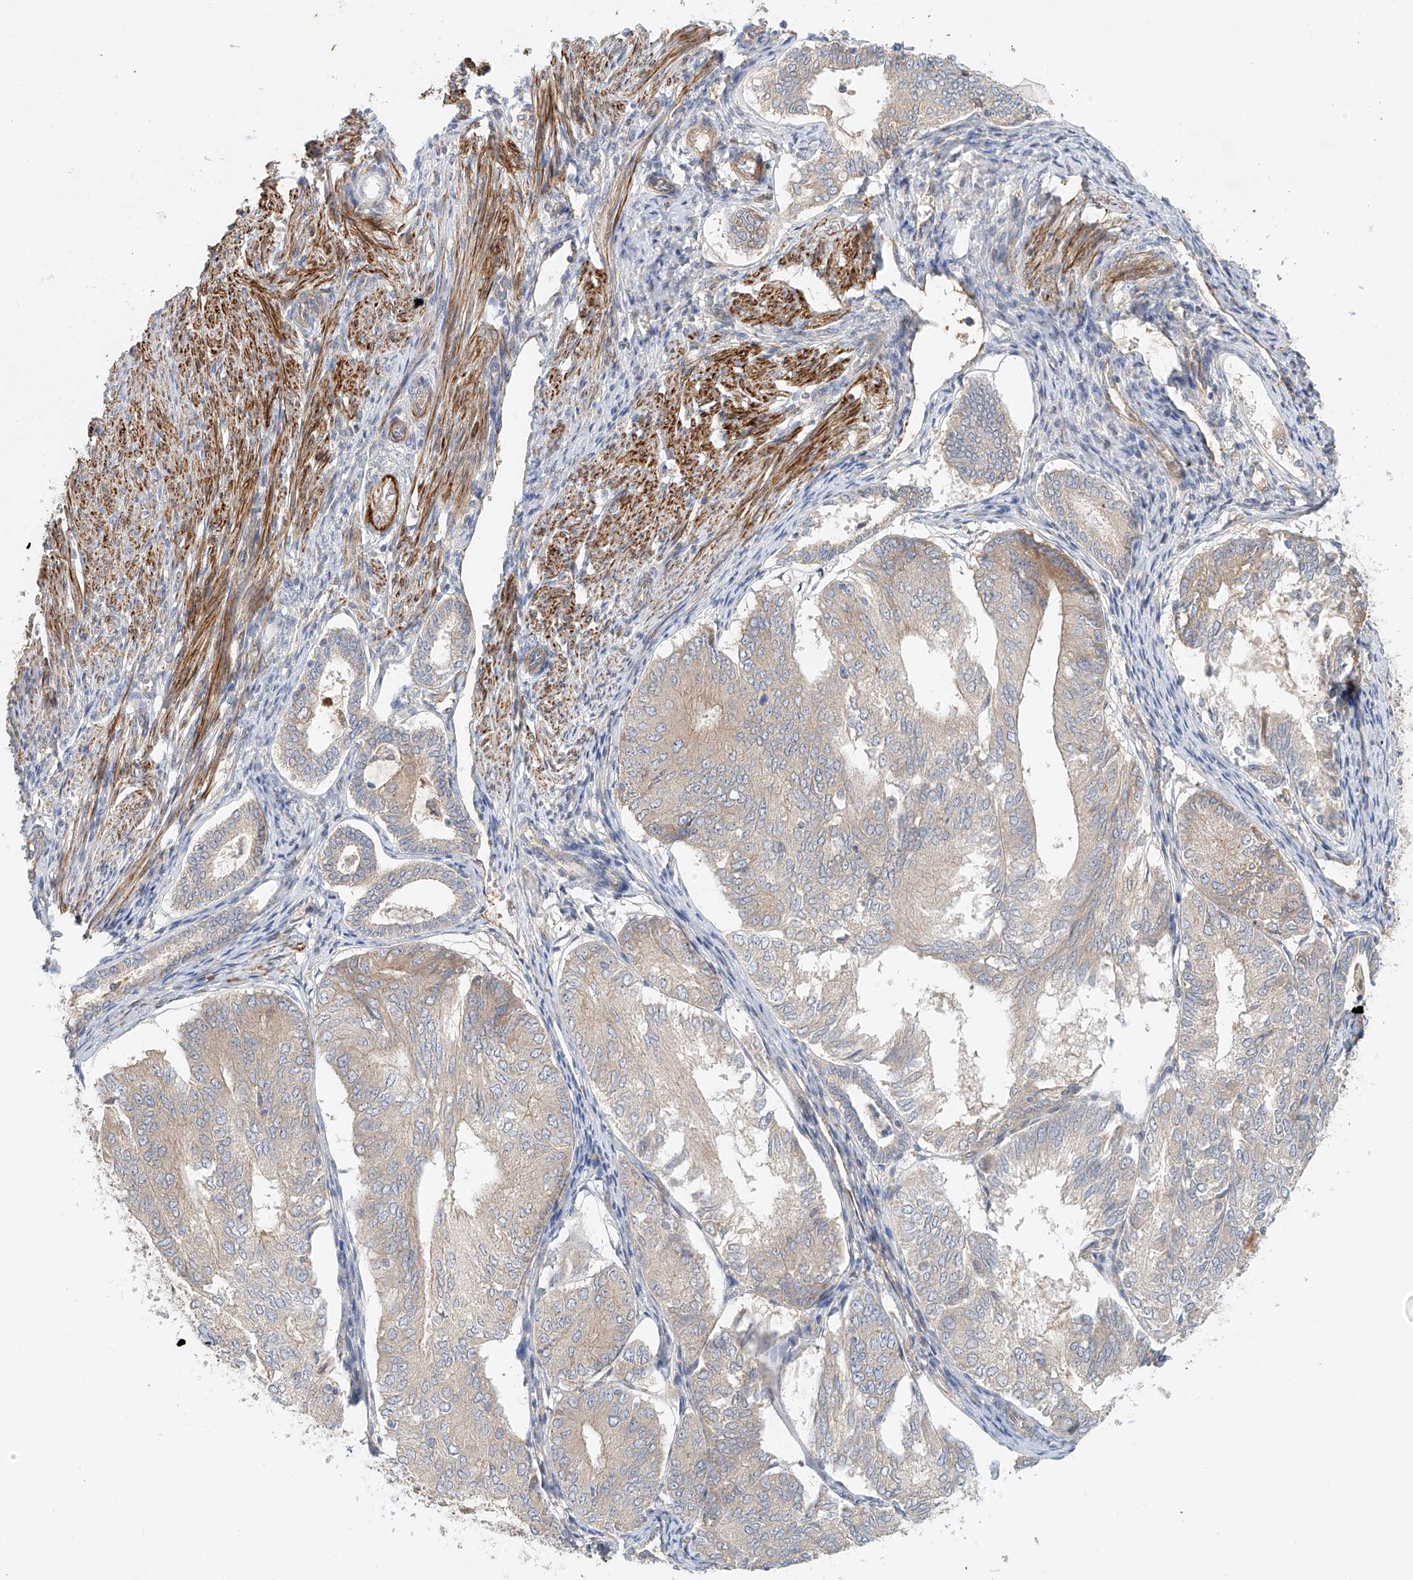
{"staining": {"intensity": "negative", "quantity": "none", "location": "none"}, "tissue": "endometrial cancer", "cell_type": "Tumor cells", "image_type": "cancer", "snomed": [{"axis": "morphology", "description": "Adenocarcinoma, NOS"}, {"axis": "topography", "description": "Endometrium"}], "caption": "The image shows no staining of tumor cells in endometrial cancer (adenocarcinoma).", "gene": "LYRM9", "patient": {"sex": "female", "age": 81}}